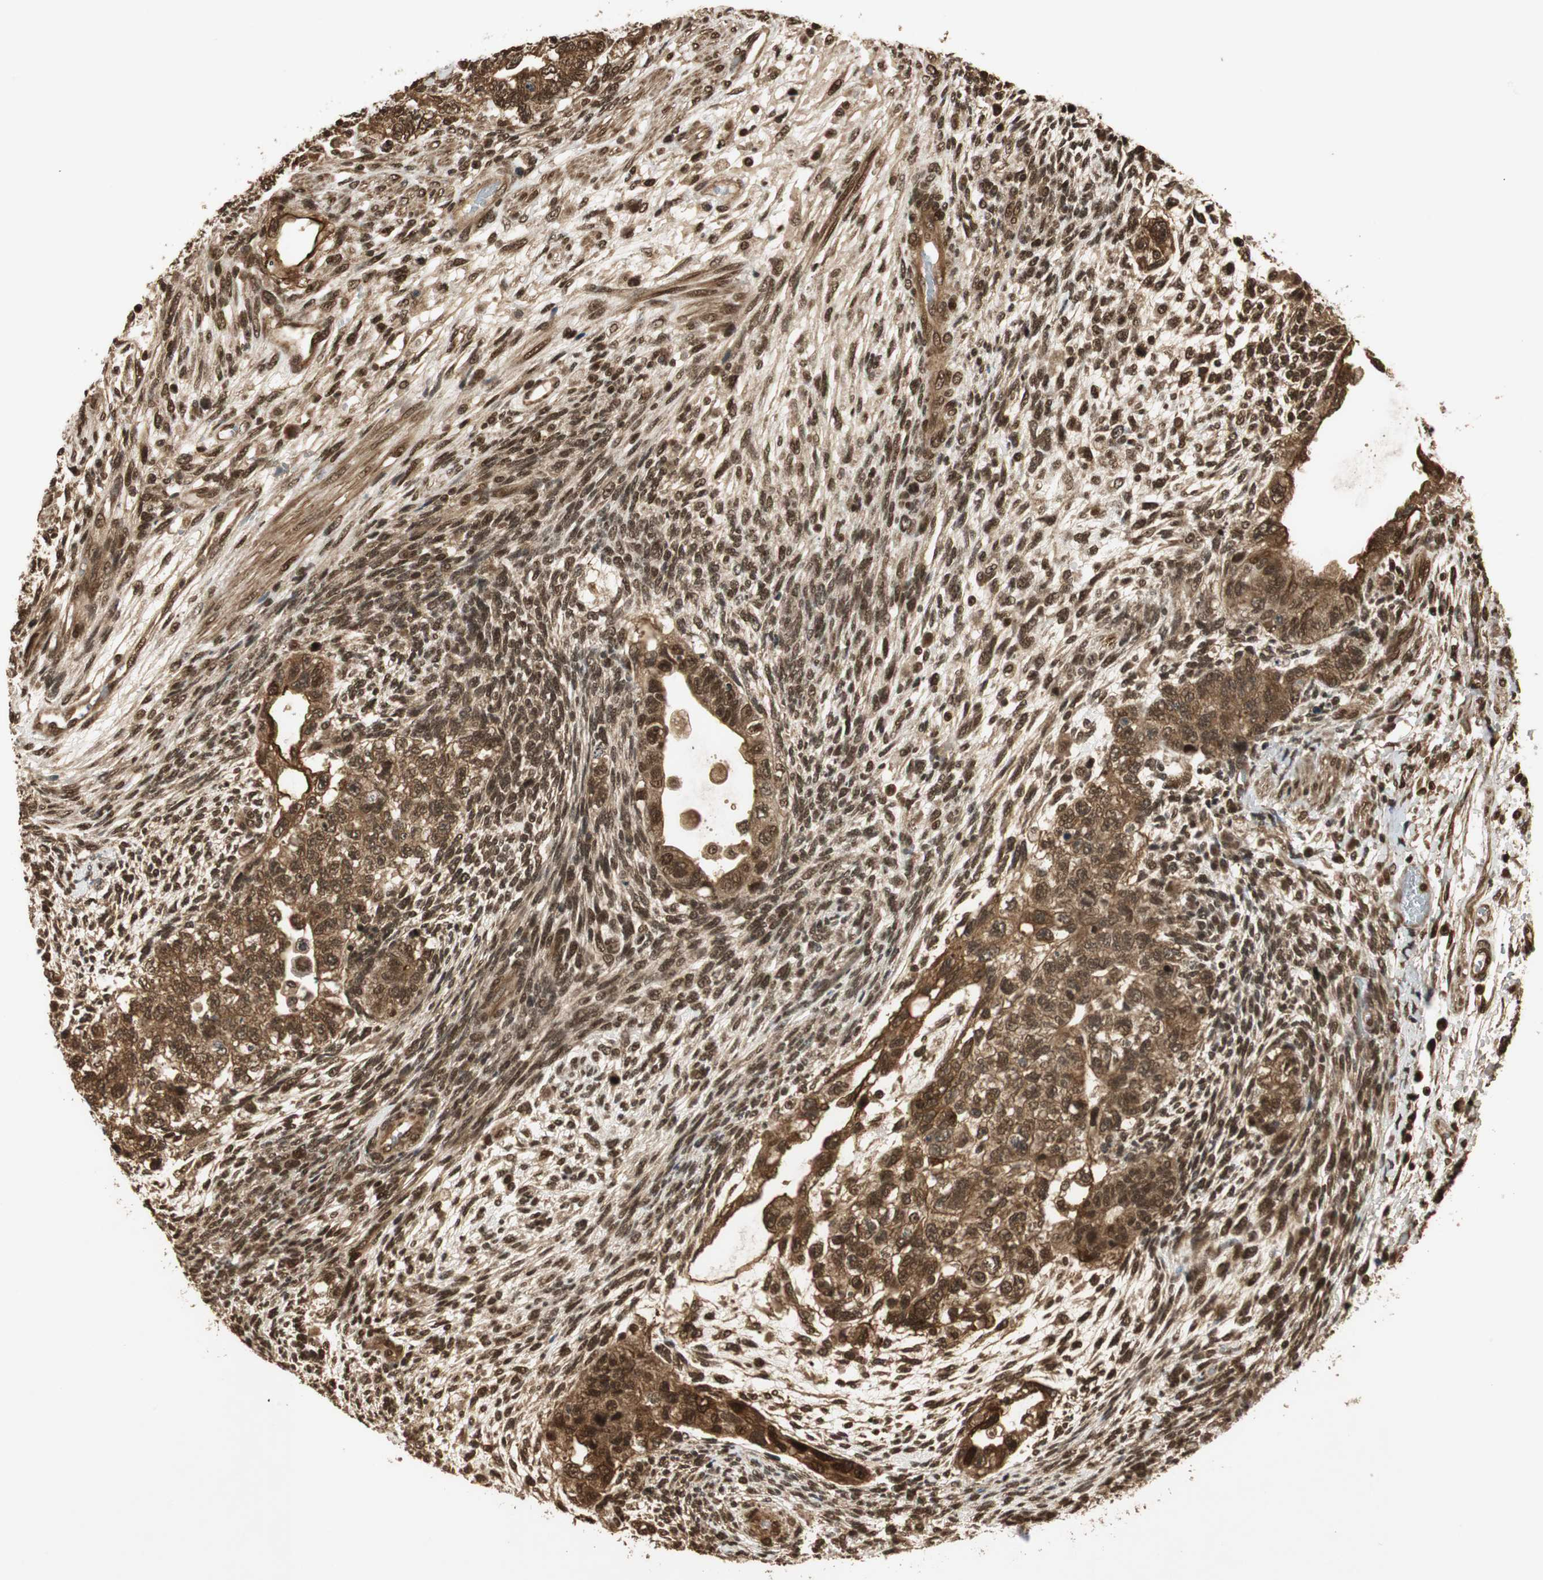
{"staining": {"intensity": "strong", "quantity": ">75%", "location": "cytoplasmic/membranous,nuclear"}, "tissue": "testis cancer", "cell_type": "Tumor cells", "image_type": "cancer", "snomed": [{"axis": "morphology", "description": "Normal tissue, NOS"}, {"axis": "morphology", "description": "Carcinoma, Embryonal, NOS"}, {"axis": "topography", "description": "Testis"}], "caption": "The immunohistochemical stain labels strong cytoplasmic/membranous and nuclear expression in tumor cells of testis cancer tissue.", "gene": "RPA3", "patient": {"sex": "male", "age": 36}}